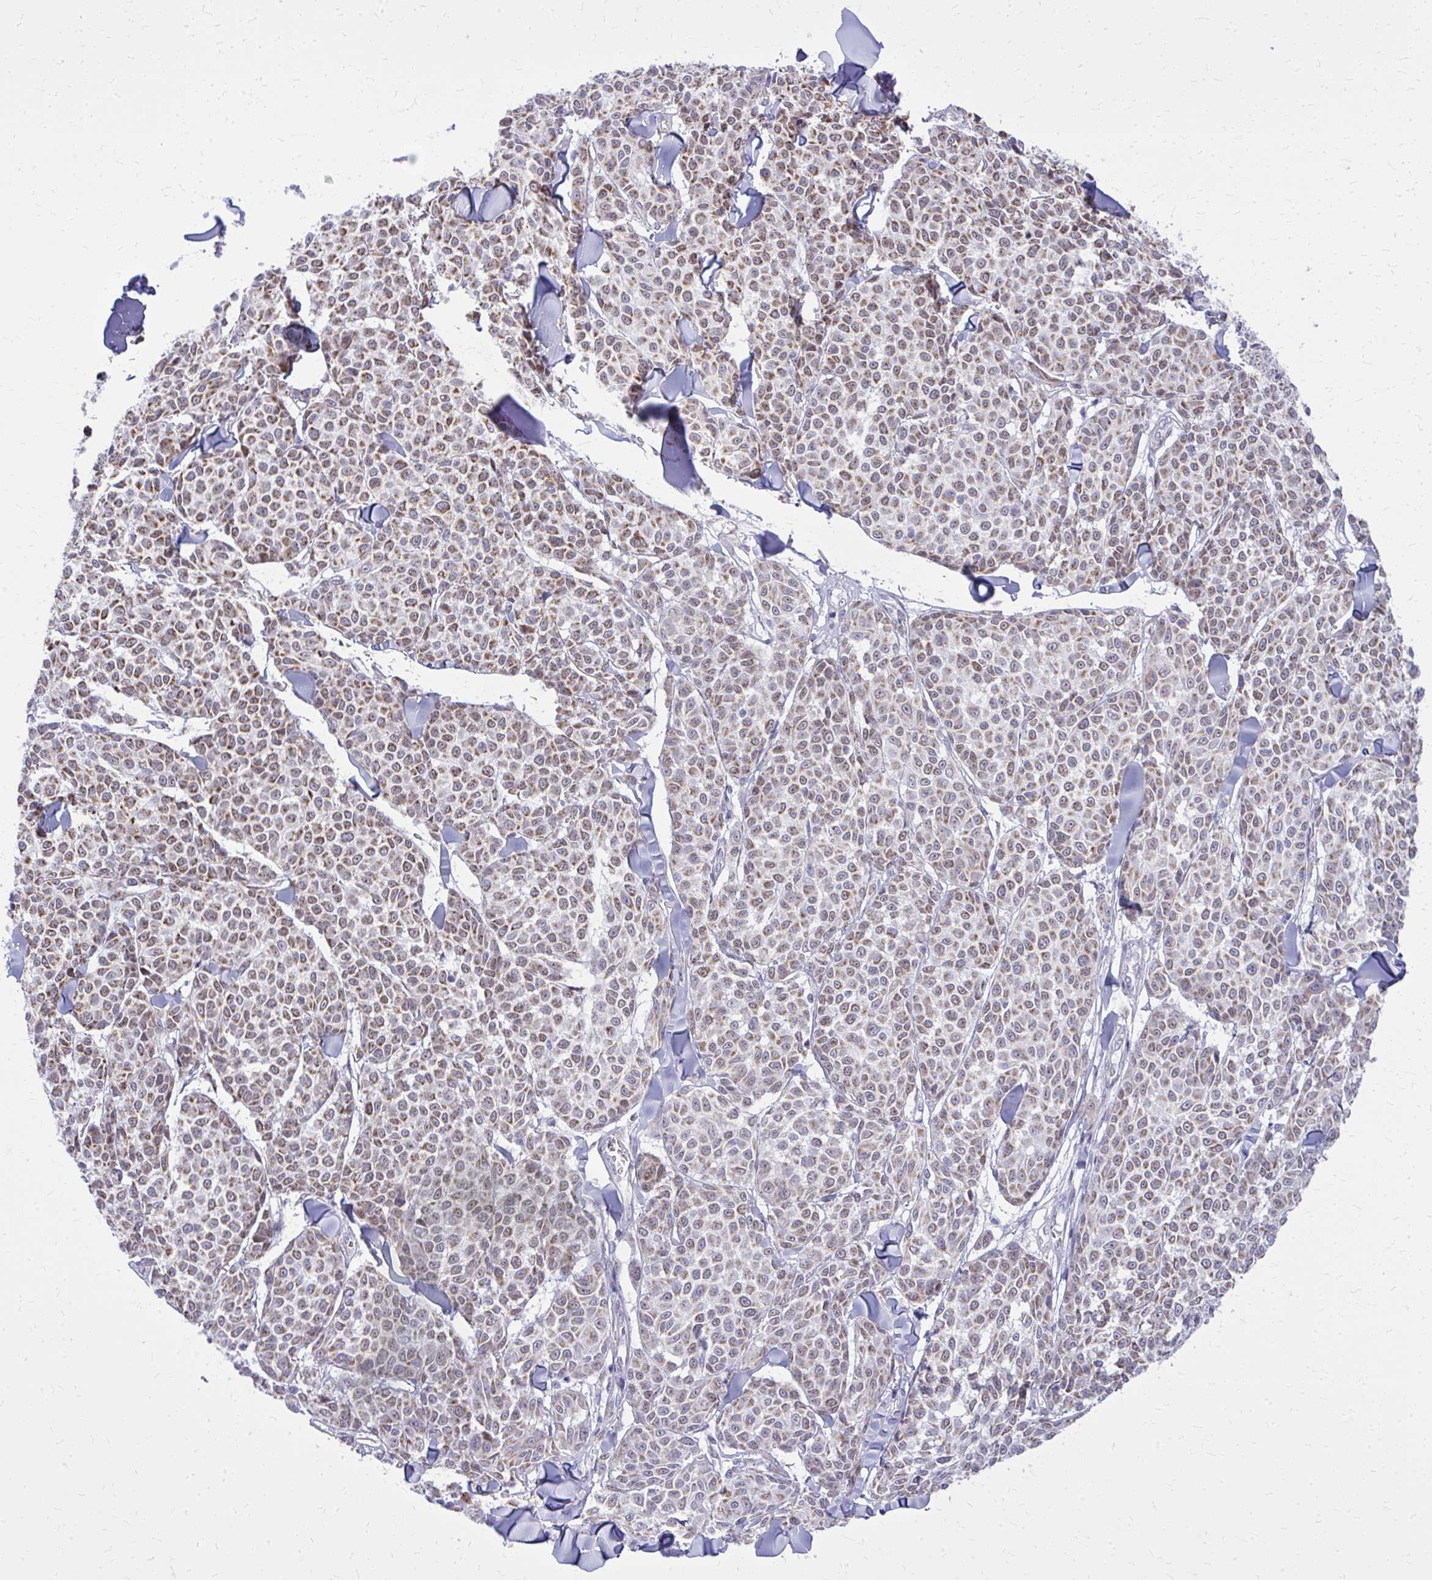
{"staining": {"intensity": "moderate", "quantity": "25%-75%", "location": "cytoplasmic/membranous"}, "tissue": "melanoma", "cell_type": "Tumor cells", "image_type": "cancer", "snomed": [{"axis": "morphology", "description": "Malignant melanoma, NOS"}, {"axis": "topography", "description": "Skin"}], "caption": "DAB (3,3'-diaminobenzidine) immunohistochemical staining of melanoma shows moderate cytoplasmic/membranous protein expression in approximately 25%-75% of tumor cells.", "gene": "ZNF362", "patient": {"sex": "male", "age": 46}}